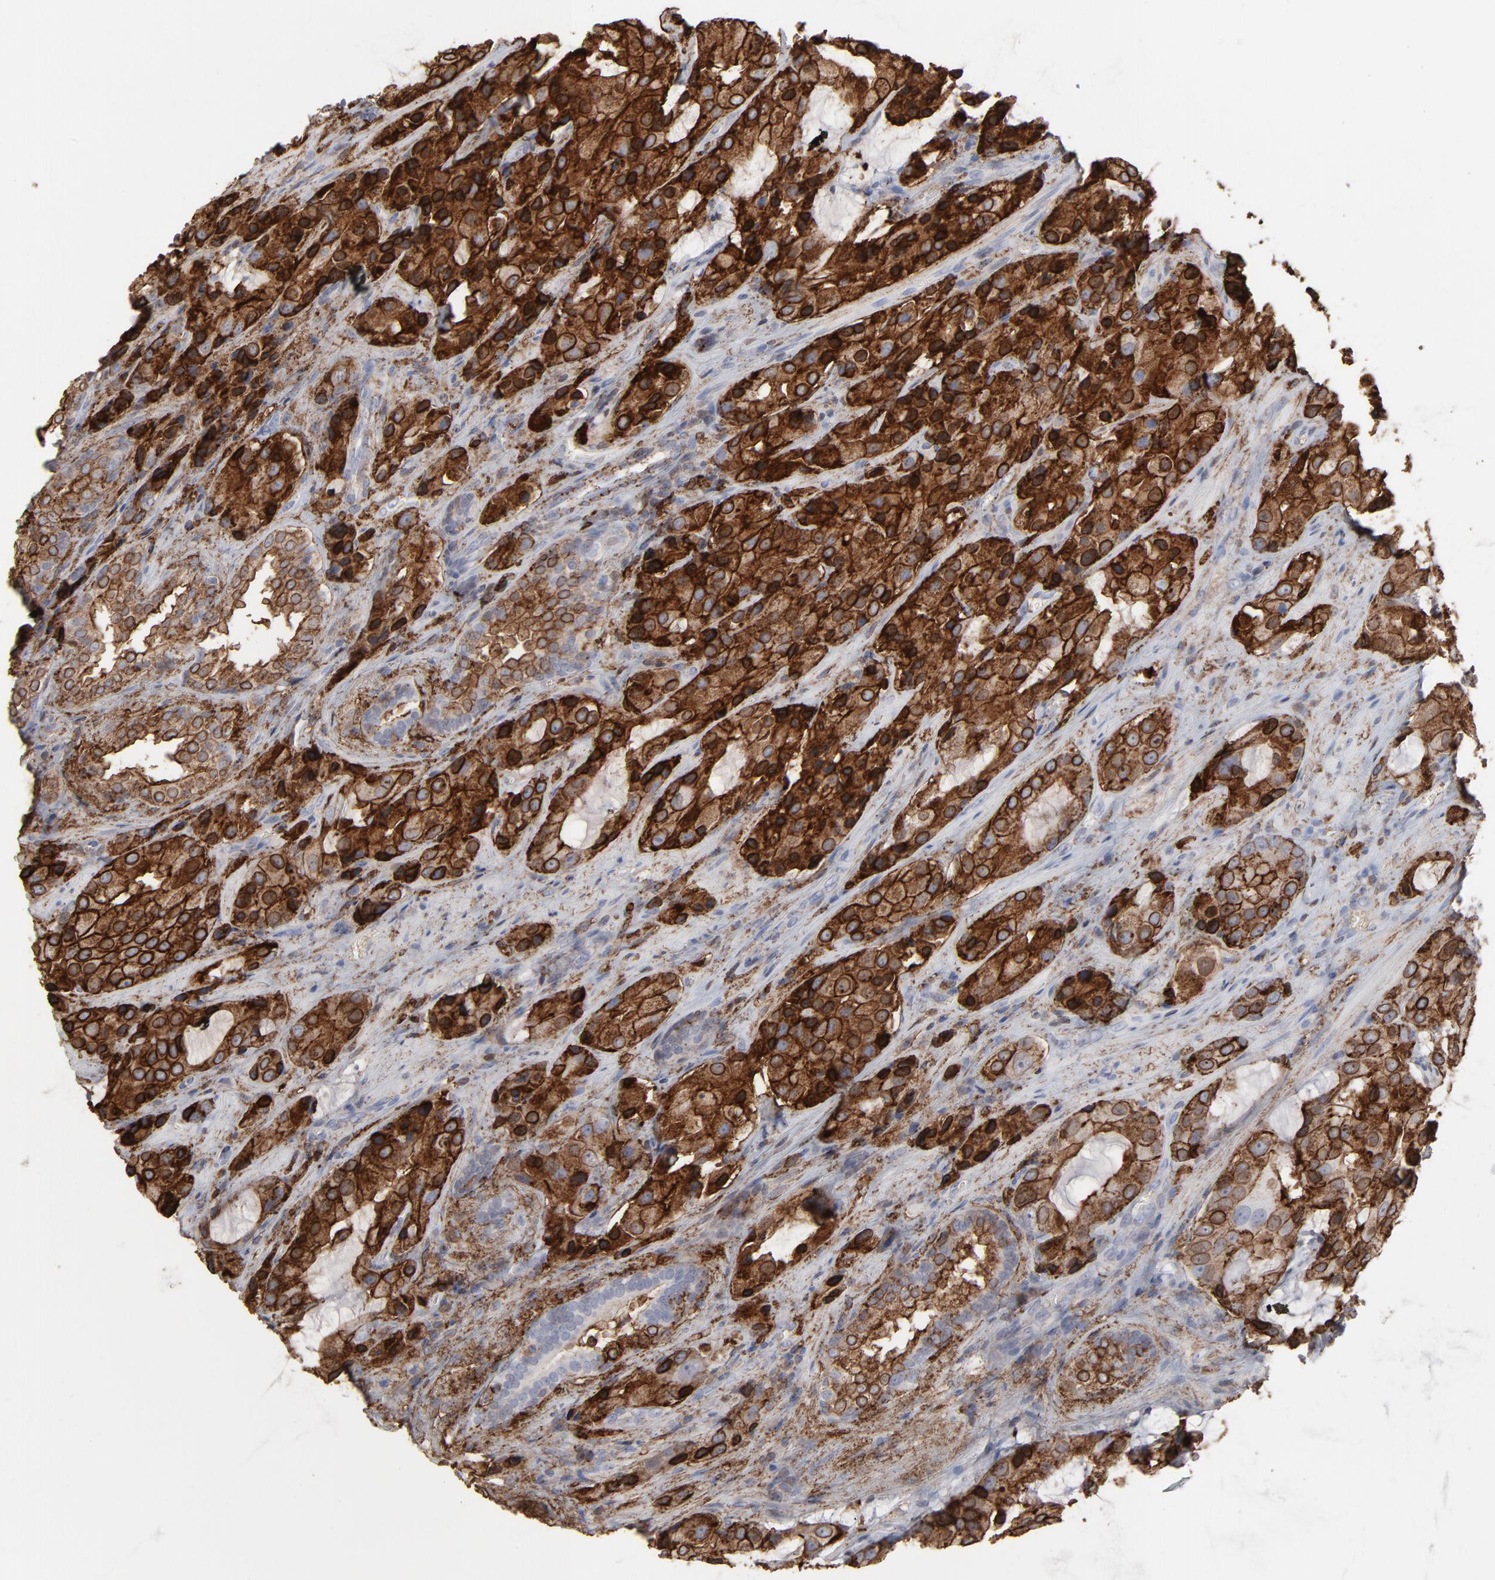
{"staining": {"intensity": "strong", "quantity": ">75%", "location": "cytoplasmic/membranous"}, "tissue": "prostate cancer", "cell_type": "Tumor cells", "image_type": "cancer", "snomed": [{"axis": "morphology", "description": "Adenocarcinoma, High grade"}, {"axis": "topography", "description": "Prostate"}], "caption": "About >75% of tumor cells in prostate adenocarcinoma (high-grade) reveal strong cytoplasmic/membranous protein positivity as visualized by brown immunohistochemical staining.", "gene": "ANXA5", "patient": {"sex": "male", "age": 70}}